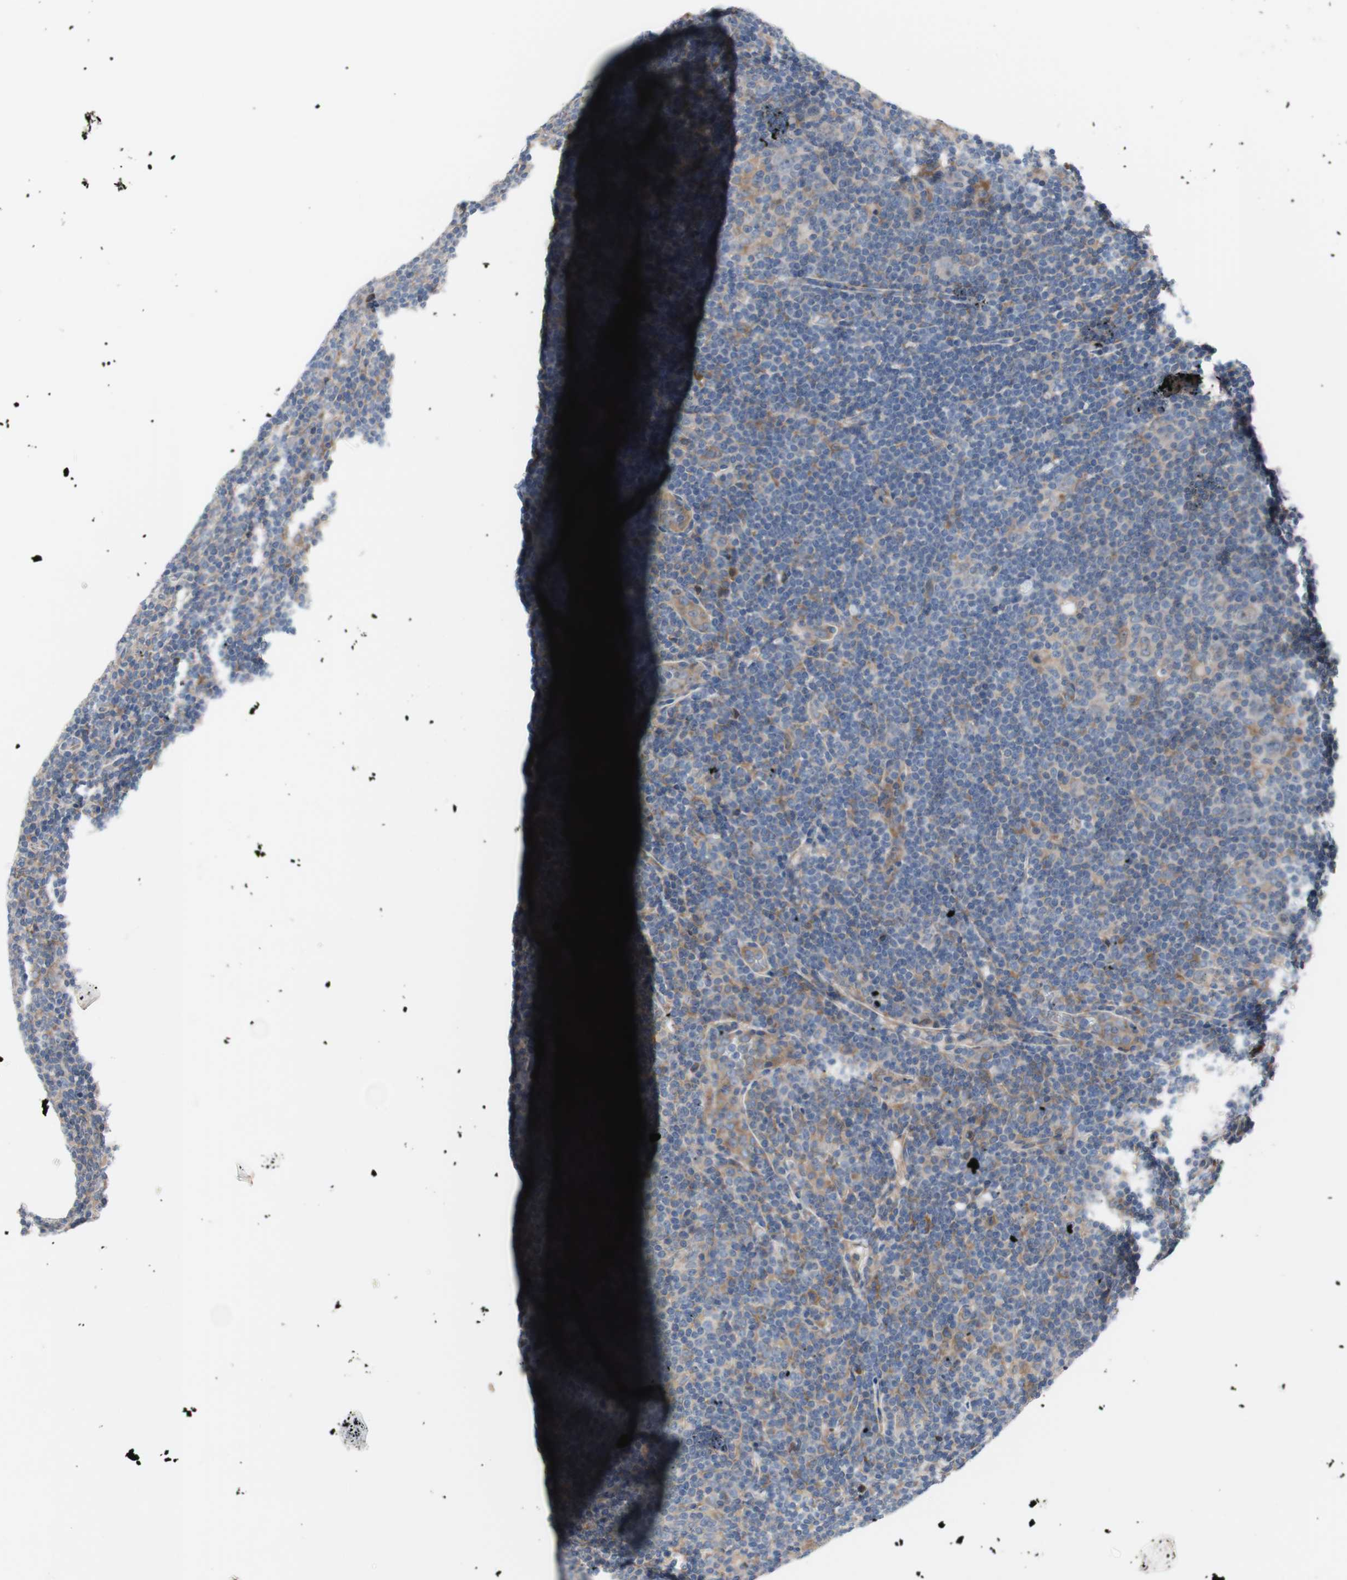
{"staining": {"intensity": "negative", "quantity": "none", "location": "none"}, "tissue": "lymphoma", "cell_type": "Tumor cells", "image_type": "cancer", "snomed": [{"axis": "morphology", "description": "Hodgkin's disease, NOS"}, {"axis": "topography", "description": "Lymph node"}], "caption": "Image shows no protein staining in tumor cells of Hodgkin's disease tissue.", "gene": "KANSL1", "patient": {"sex": "female", "age": 57}}